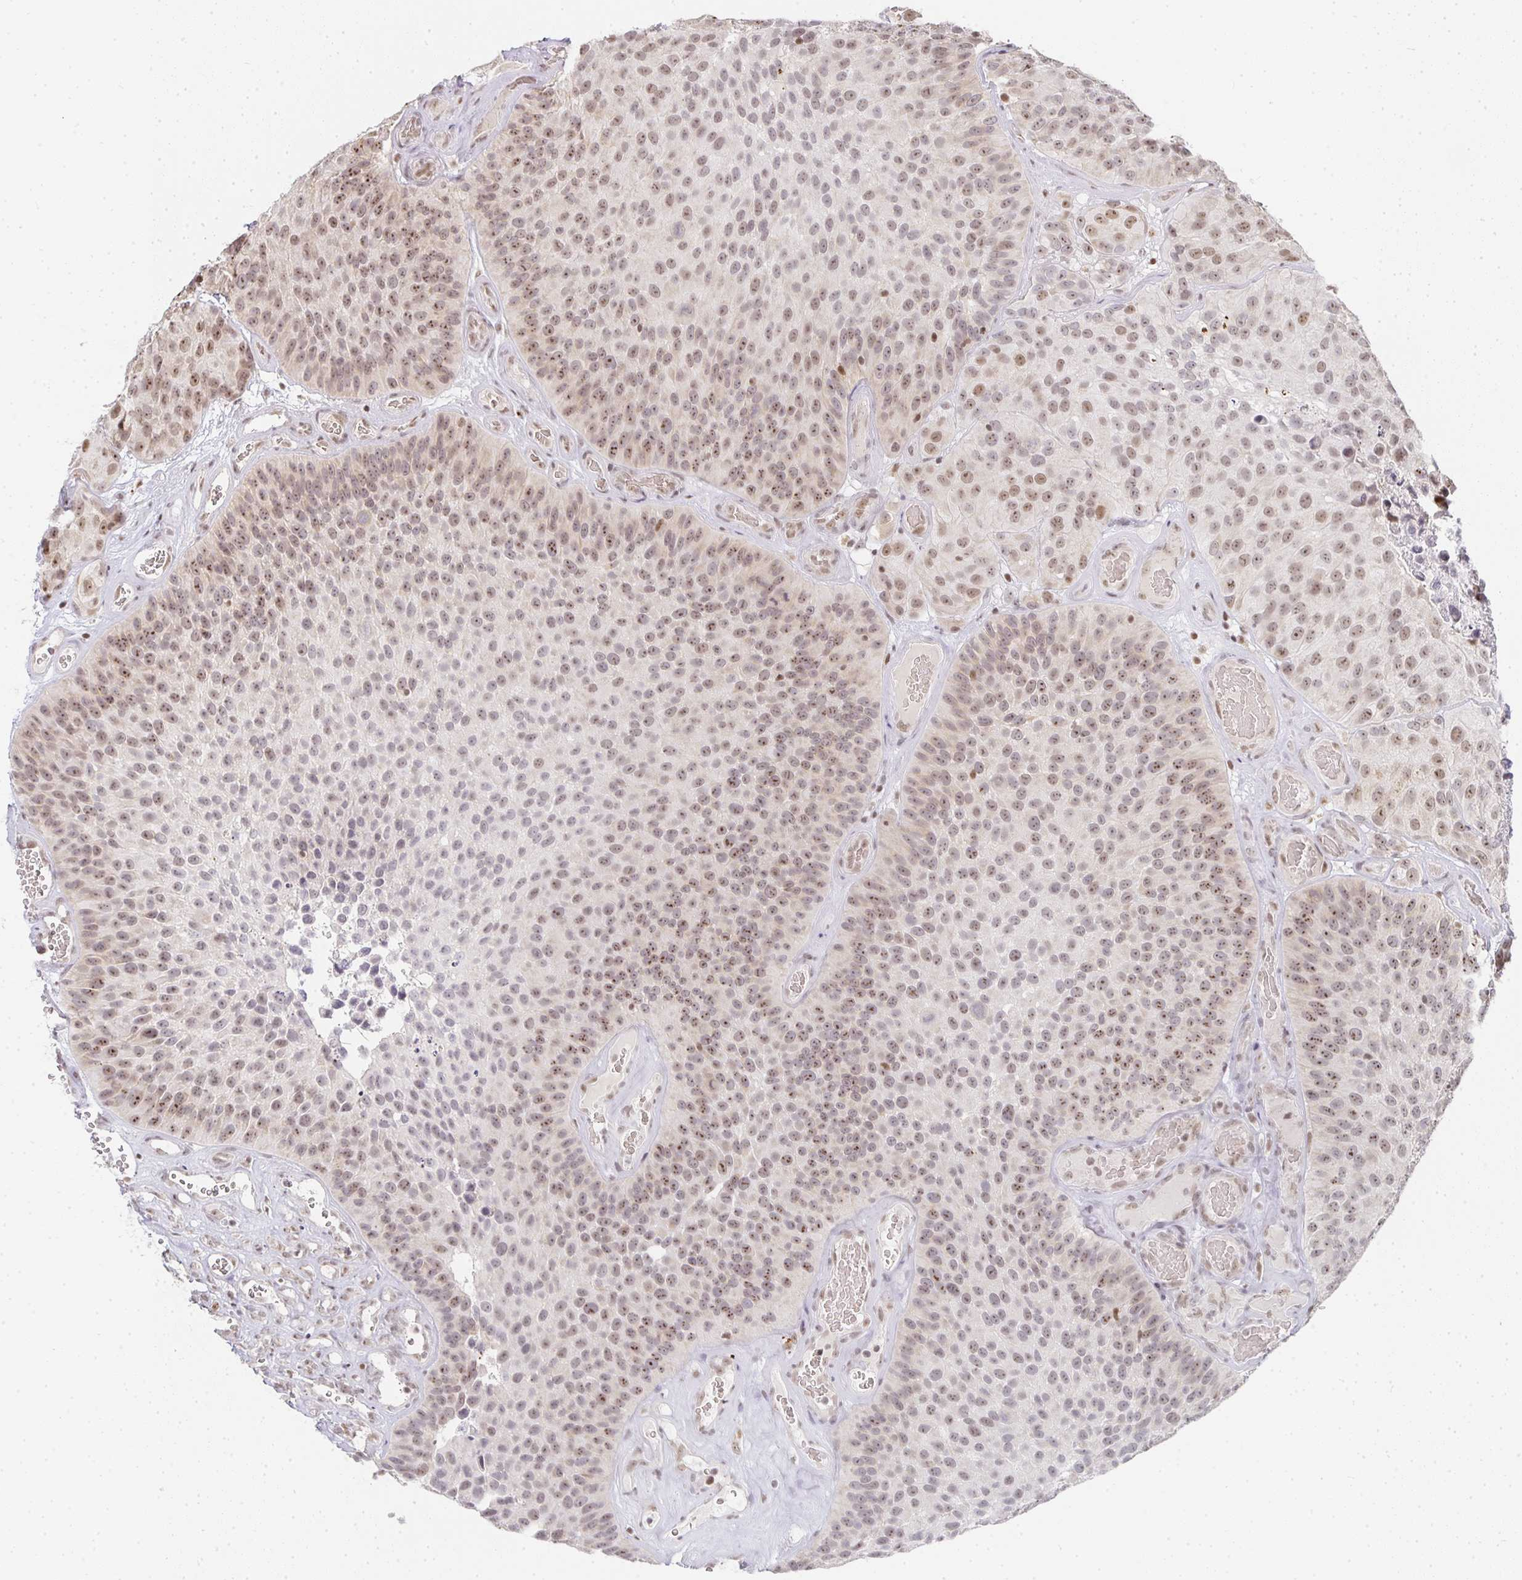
{"staining": {"intensity": "moderate", "quantity": "25%-75%", "location": "nuclear"}, "tissue": "urothelial cancer", "cell_type": "Tumor cells", "image_type": "cancer", "snomed": [{"axis": "morphology", "description": "Urothelial carcinoma, Low grade"}, {"axis": "topography", "description": "Urinary bladder"}], "caption": "IHC histopathology image of neoplastic tissue: low-grade urothelial carcinoma stained using immunohistochemistry displays medium levels of moderate protein expression localized specifically in the nuclear of tumor cells, appearing as a nuclear brown color.", "gene": "SMARCA2", "patient": {"sex": "male", "age": 76}}